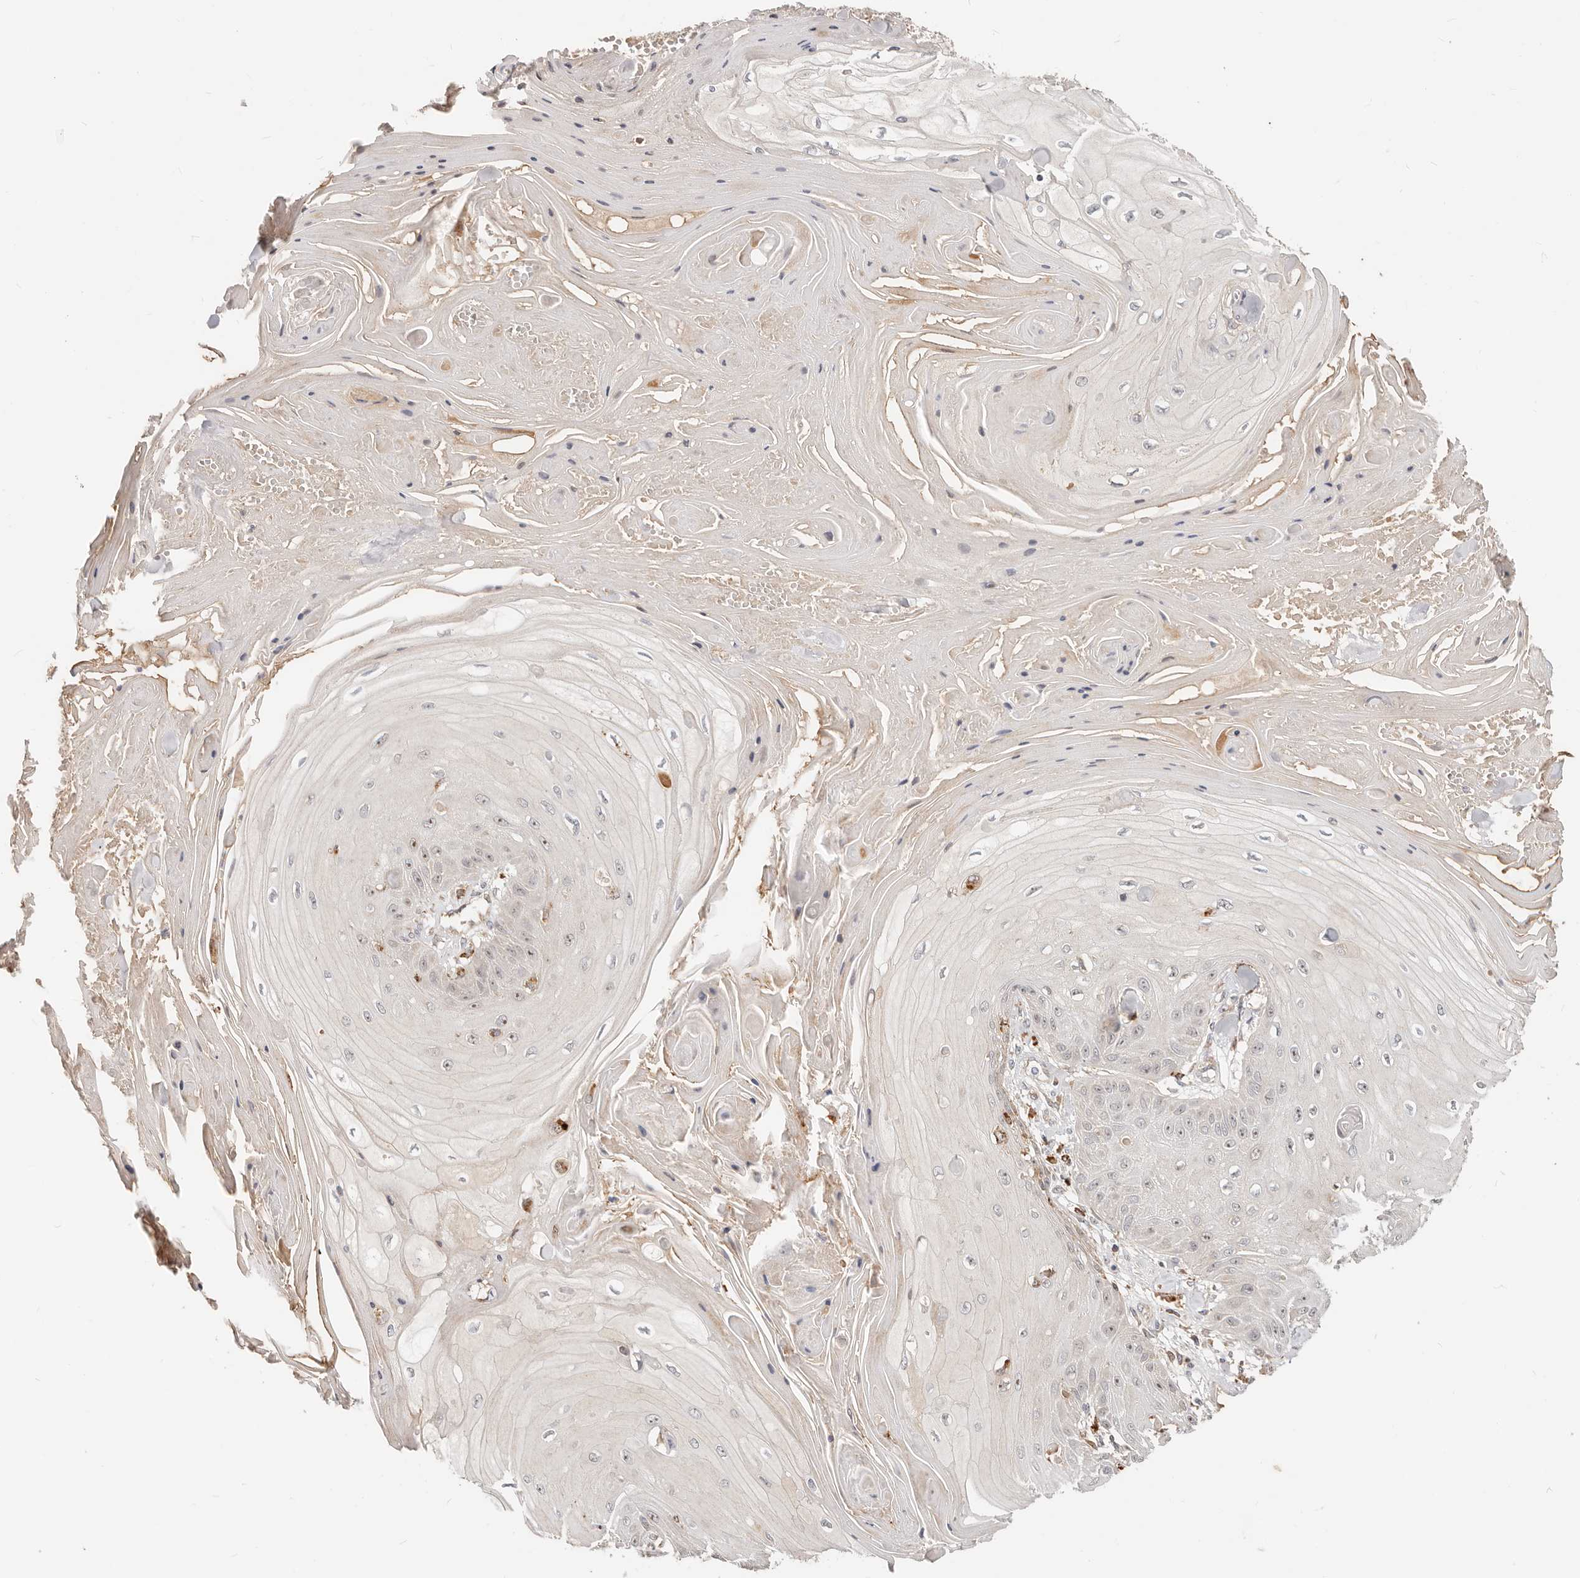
{"staining": {"intensity": "weak", "quantity": "<25%", "location": "nuclear"}, "tissue": "skin cancer", "cell_type": "Tumor cells", "image_type": "cancer", "snomed": [{"axis": "morphology", "description": "Squamous cell carcinoma, NOS"}, {"axis": "topography", "description": "Skin"}], "caption": "An image of skin cancer (squamous cell carcinoma) stained for a protein exhibits no brown staining in tumor cells.", "gene": "ZRANB1", "patient": {"sex": "male", "age": 74}}